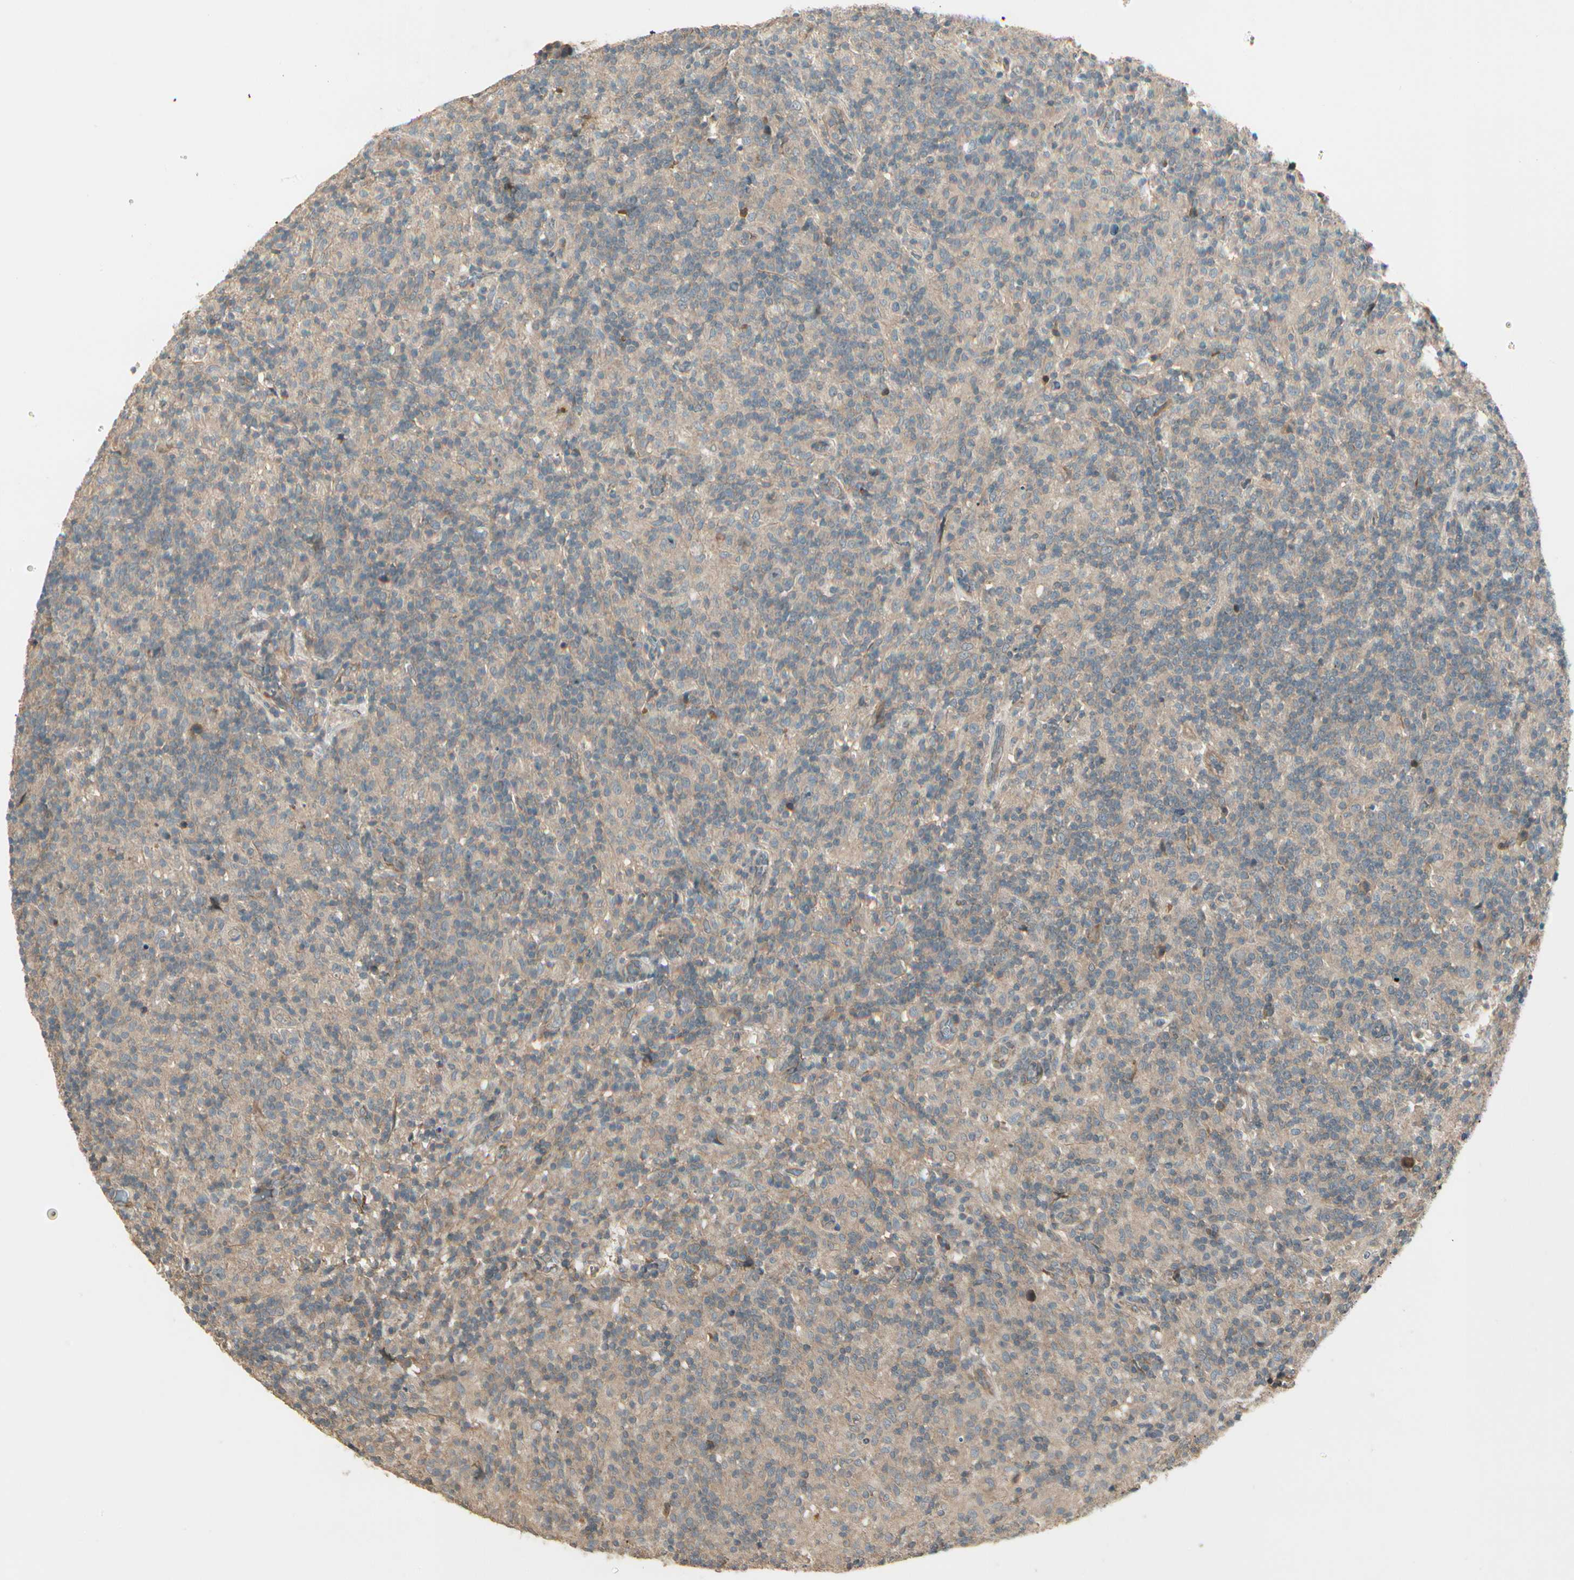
{"staining": {"intensity": "weak", "quantity": ">75%", "location": "cytoplasmic/membranous"}, "tissue": "lymphoma", "cell_type": "Tumor cells", "image_type": "cancer", "snomed": [{"axis": "morphology", "description": "Hodgkin's disease, NOS"}, {"axis": "topography", "description": "Lymph node"}], "caption": "Approximately >75% of tumor cells in Hodgkin's disease display weak cytoplasmic/membranous protein staining as visualized by brown immunohistochemical staining.", "gene": "ACVR1", "patient": {"sex": "male", "age": 70}}